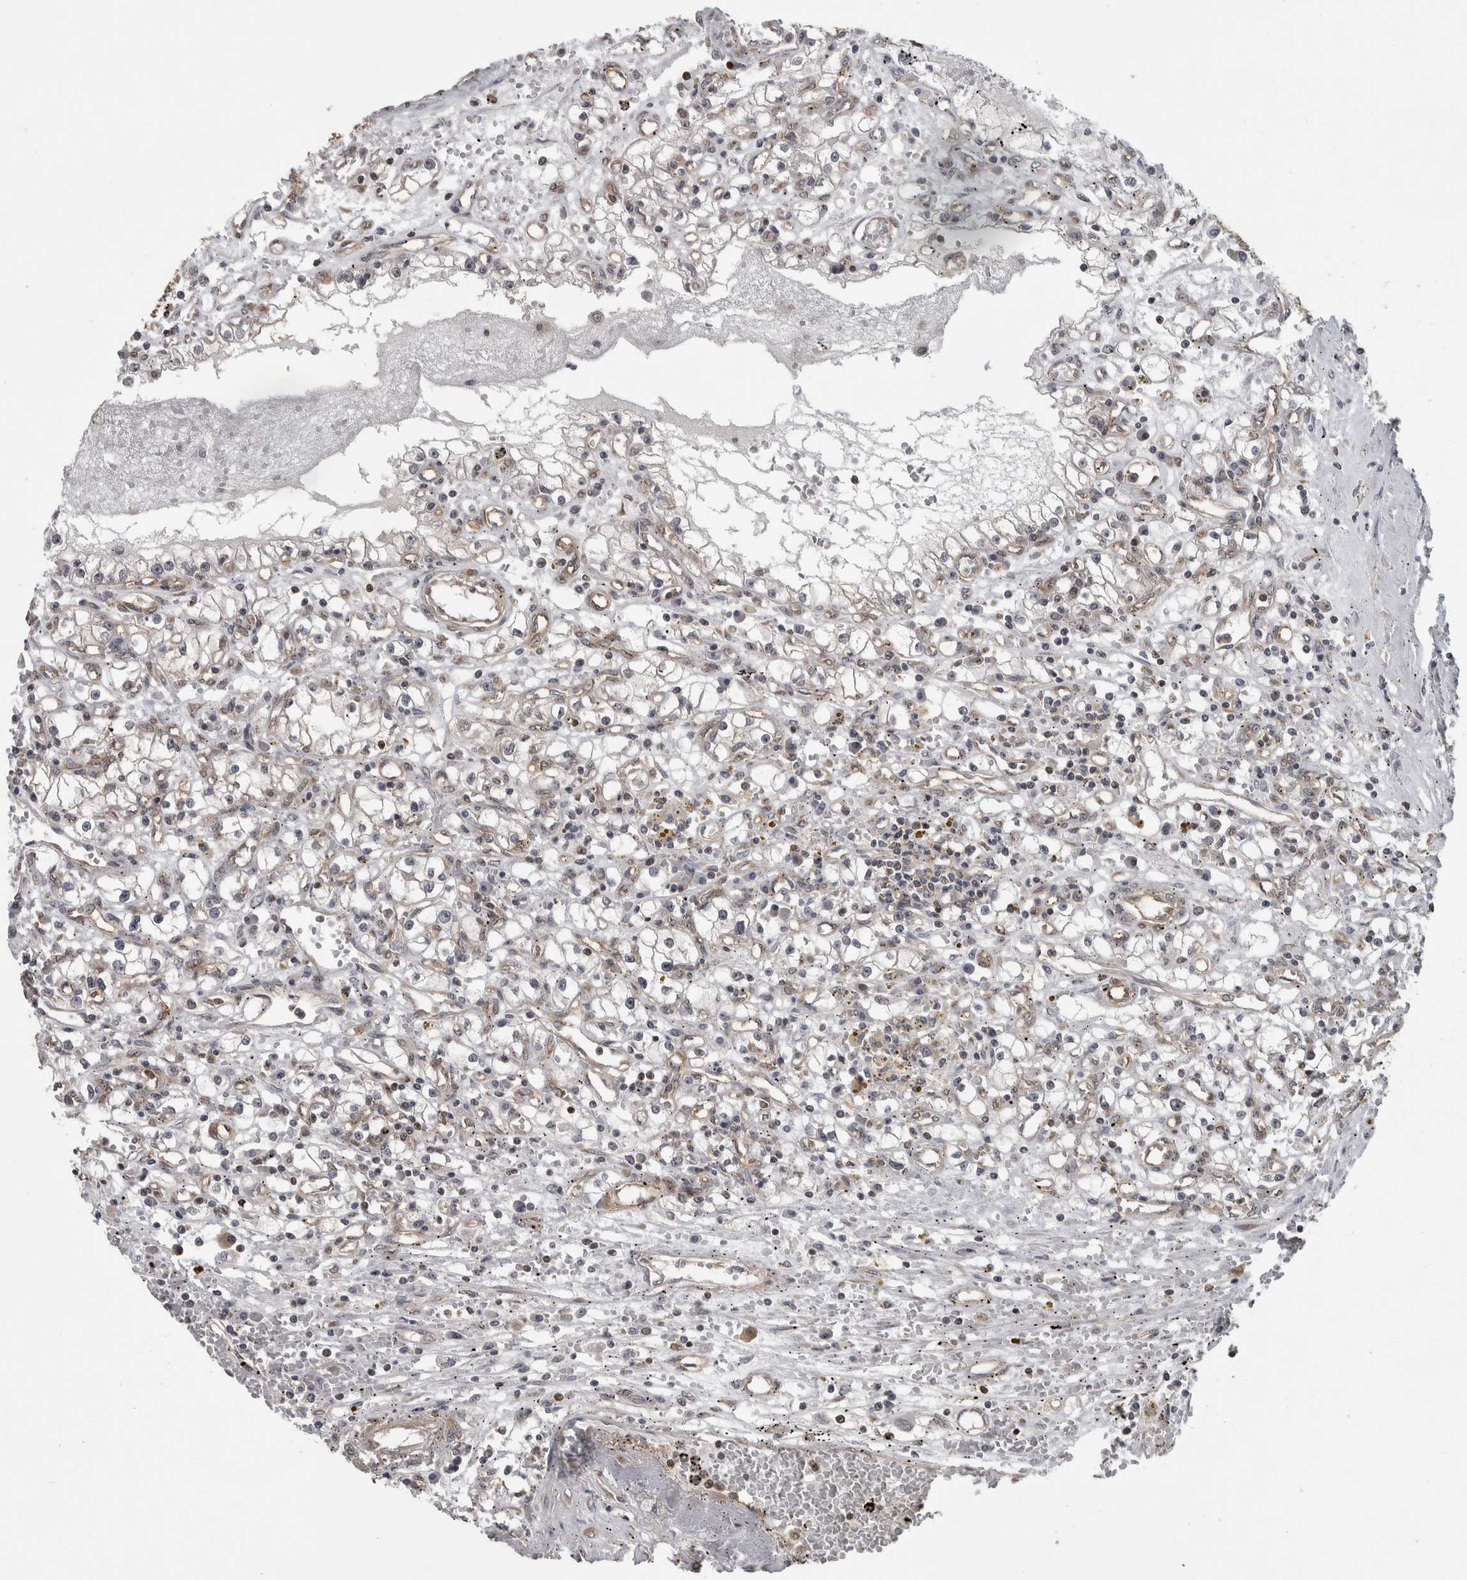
{"staining": {"intensity": "negative", "quantity": "none", "location": "none"}, "tissue": "renal cancer", "cell_type": "Tumor cells", "image_type": "cancer", "snomed": [{"axis": "morphology", "description": "Adenocarcinoma, NOS"}, {"axis": "topography", "description": "Kidney"}], "caption": "Immunohistochemical staining of human adenocarcinoma (renal) displays no significant expression in tumor cells.", "gene": "ATXN2", "patient": {"sex": "male", "age": 56}}